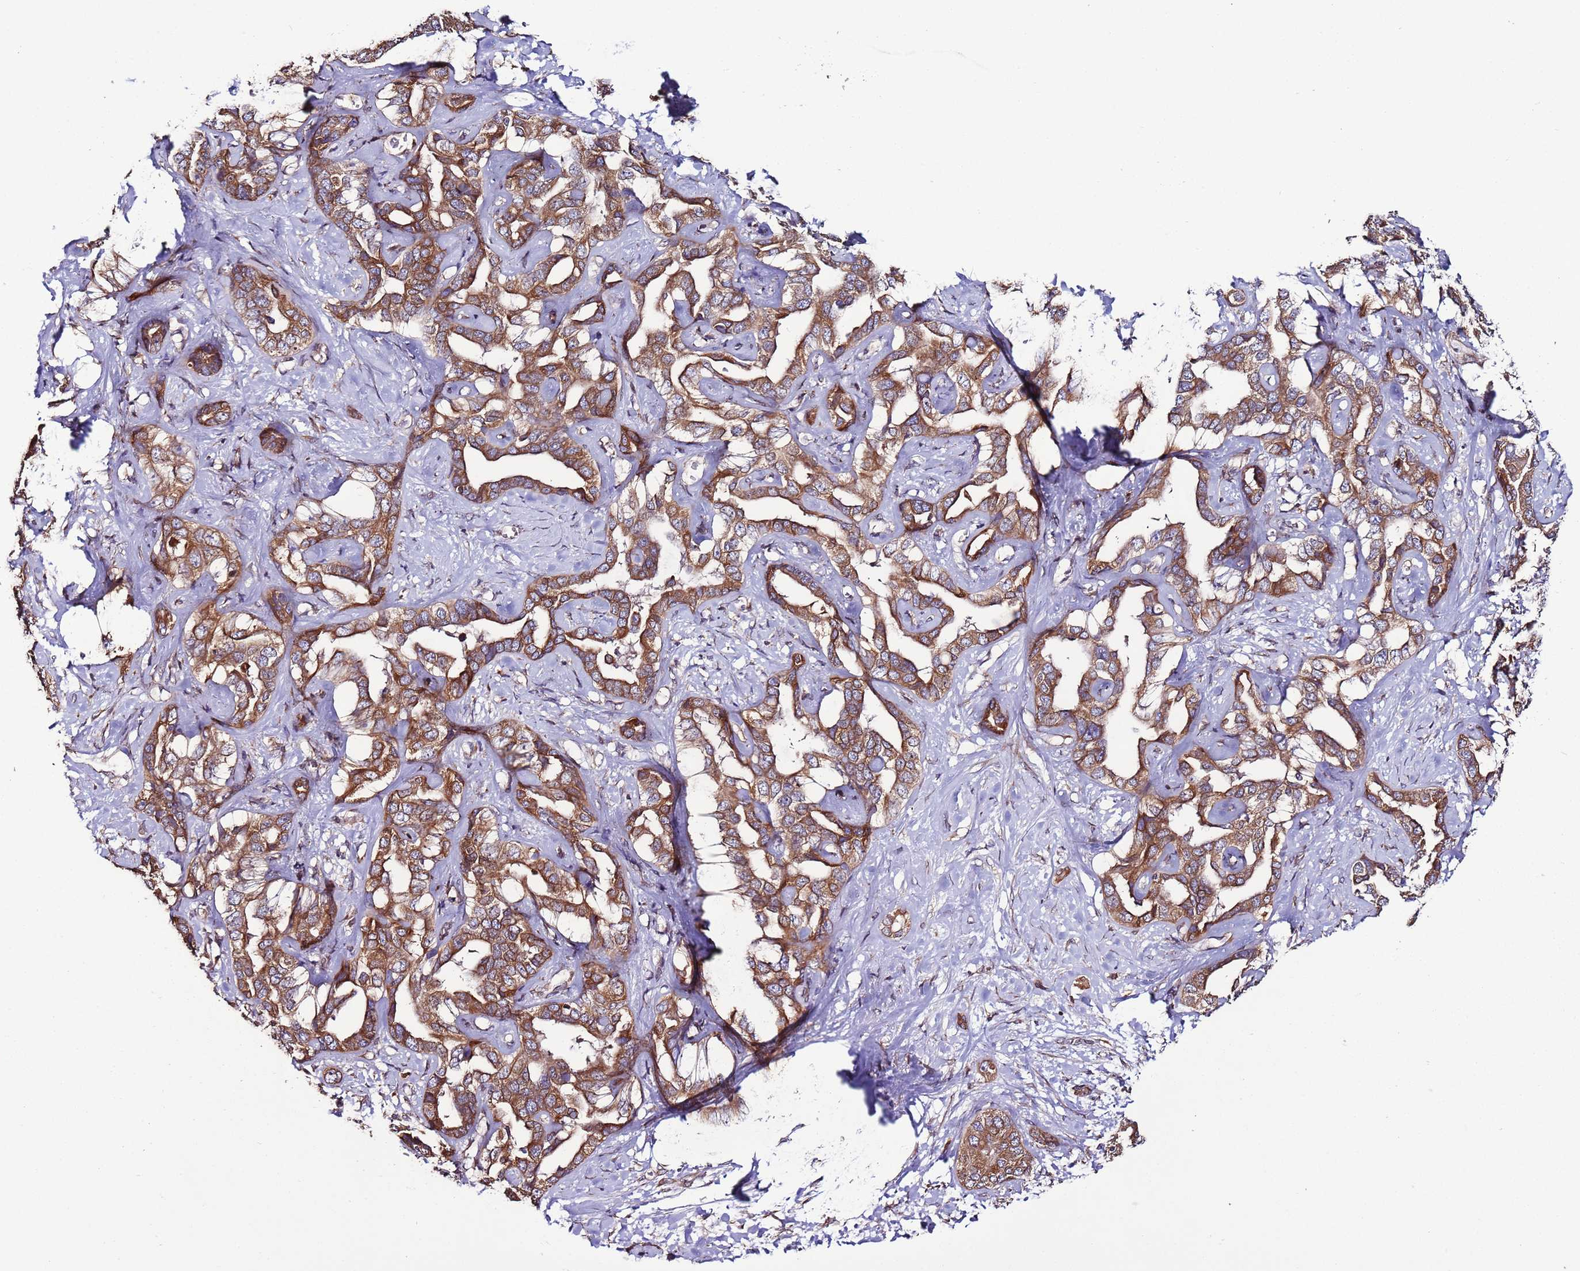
{"staining": {"intensity": "strong", "quantity": ">75%", "location": "cytoplasmic/membranous"}, "tissue": "liver cancer", "cell_type": "Tumor cells", "image_type": "cancer", "snomed": [{"axis": "morphology", "description": "Cholangiocarcinoma"}, {"axis": "topography", "description": "Liver"}], "caption": "Human liver cholangiocarcinoma stained with a brown dye shows strong cytoplasmic/membranous positive positivity in about >75% of tumor cells.", "gene": "SLC41A3", "patient": {"sex": "male", "age": 59}}